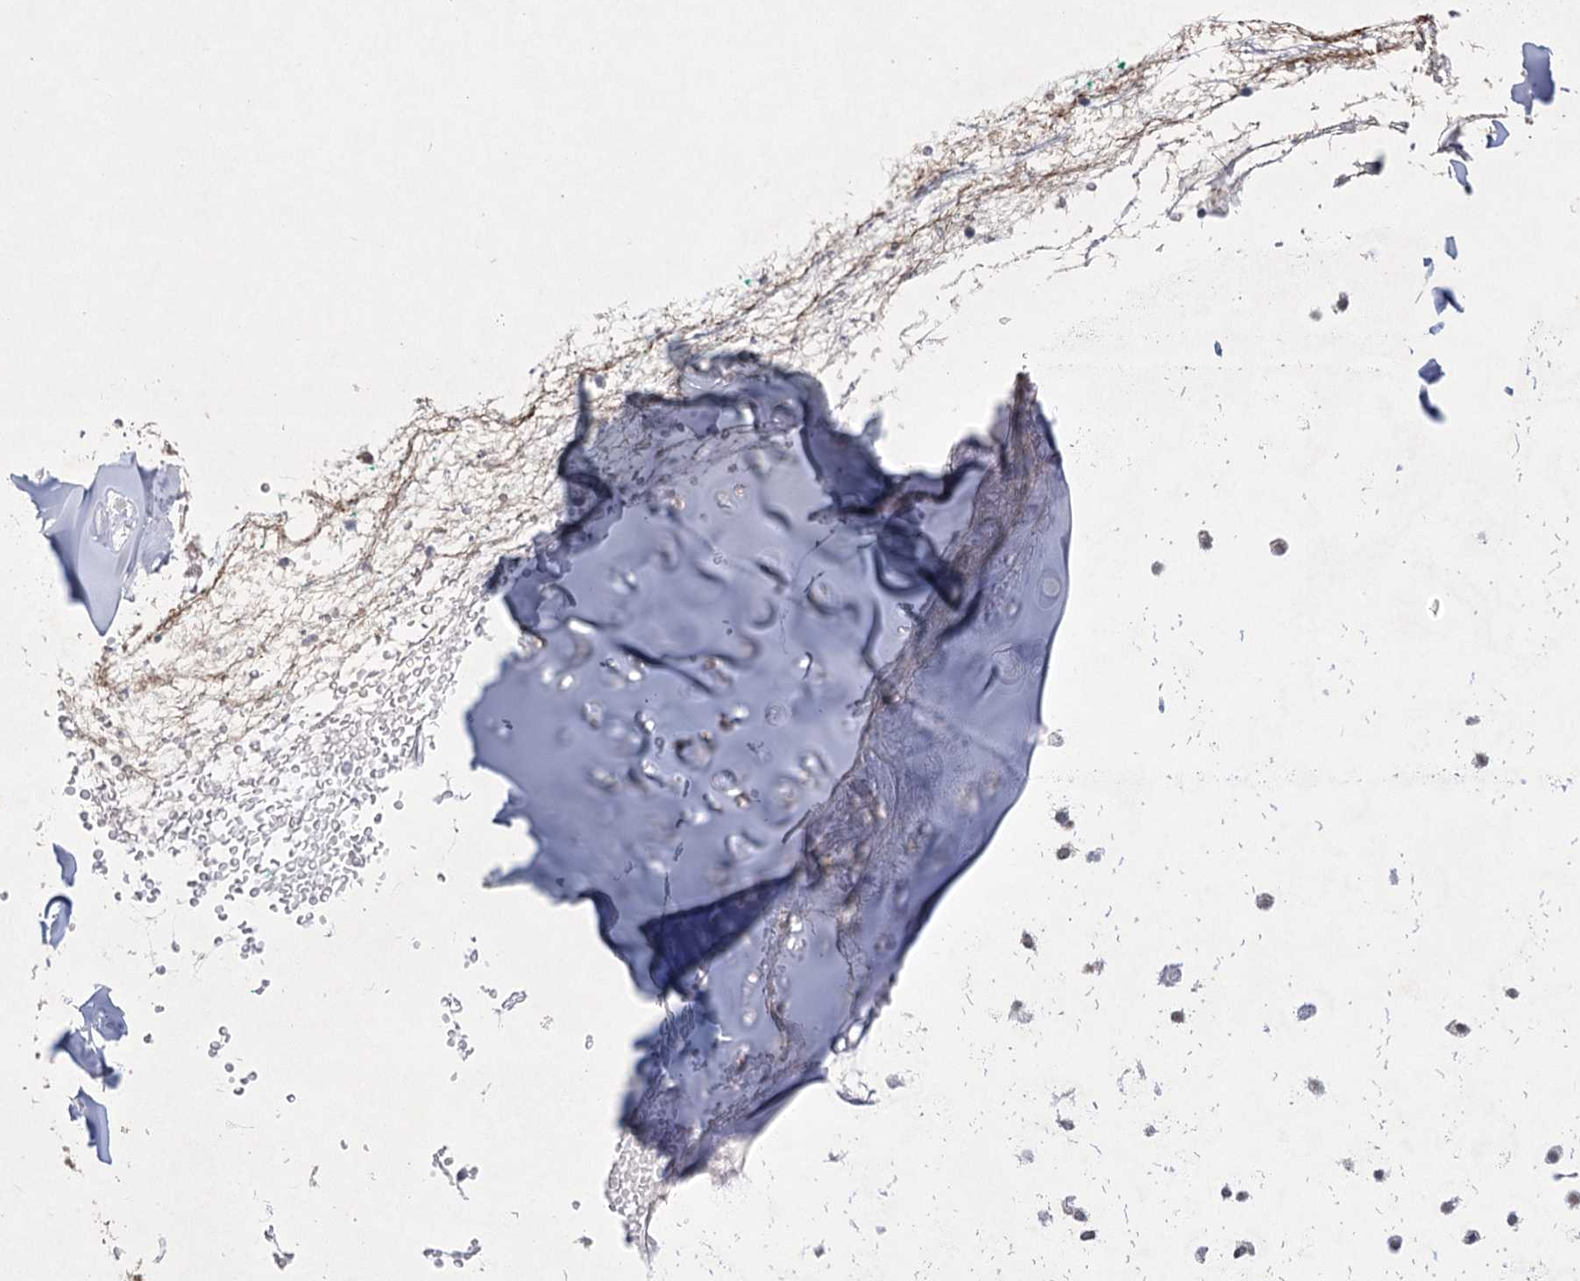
{"staining": {"intensity": "negative", "quantity": "none", "location": "none"}, "tissue": "adipose tissue", "cell_type": "Adipocytes", "image_type": "normal", "snomed": [{"axis": "morphology", "description": "Normal tissue, NOS"}, {"axis": "morphology", "description": "Basal cell carcinoma"}, {"axis": "topography", "description": "Cartilage tissue"}, {"axis": "topography", "description": "Nasopharynx"}, {"axis": "topography", "description": "Oral tissue"}], "caption": "Immunohistochemistry photomicrograph of unremarkable human adipose tissue stained for a protein (brown), which displays no expression in adipocytes.", "gene": "CIB4", "patient": {"sex": "female", "age": 77}}